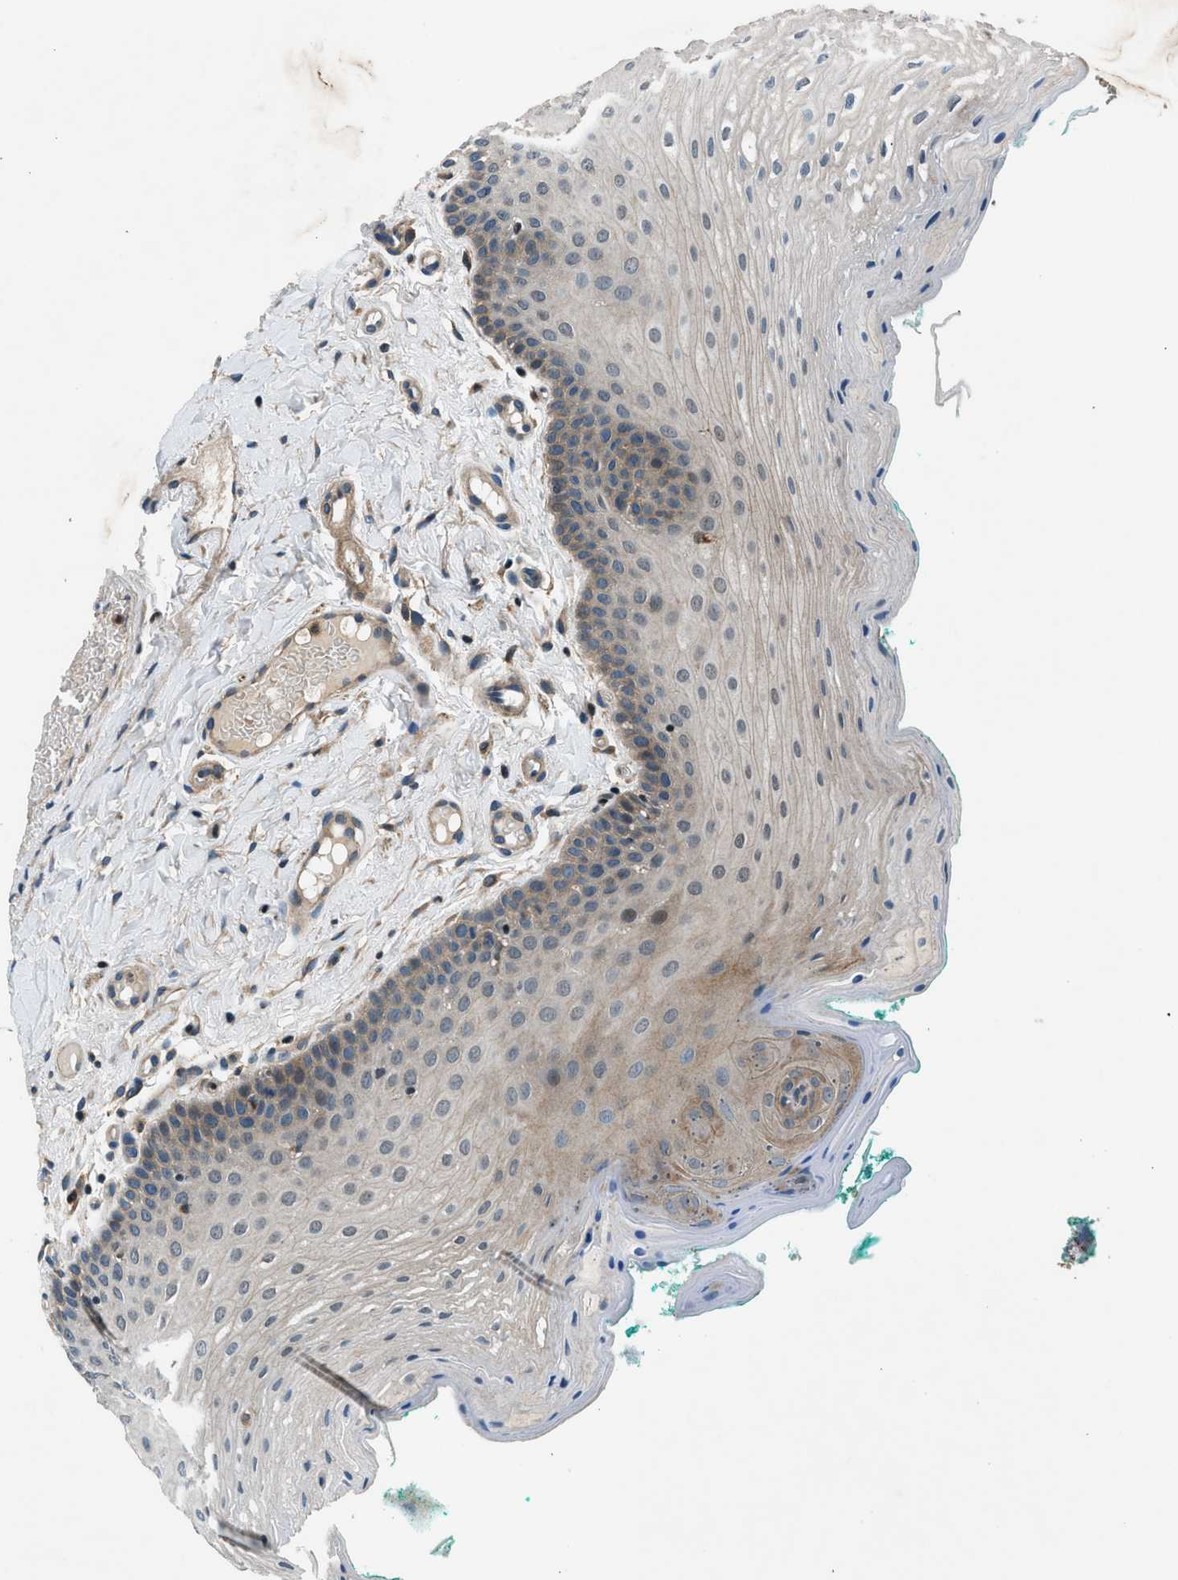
{"staining": {"intensity": "moderate", "quantity": "<25%", "location": "cytoplasmic/membranous,nuclear"}, "tissue": "oral mucosa", "cell_type": "Squamous epithelial cells", "image_type": "normal", "snomed": [{"axis": "morphology", "description": "Normal tissue, NOS"}, {"axis": "topography", "description": "Oral tissue"}], "caption": "Immunohistochemistry (IHC) (DAB) staining of normal oral mucosa demonstrates moderate cytoplasmic/membranous,nuclear protein expression in approximately <25% of squamous epithelial cells. The staining is performed using DAB (3,3'-diaminobenzidine) brown chromogen to label protein expression. The nuclei are counter-stained blue using hematoxylin.", "gene": "ARHGEF11", "patient": {"sex": "male", "age": 58}}